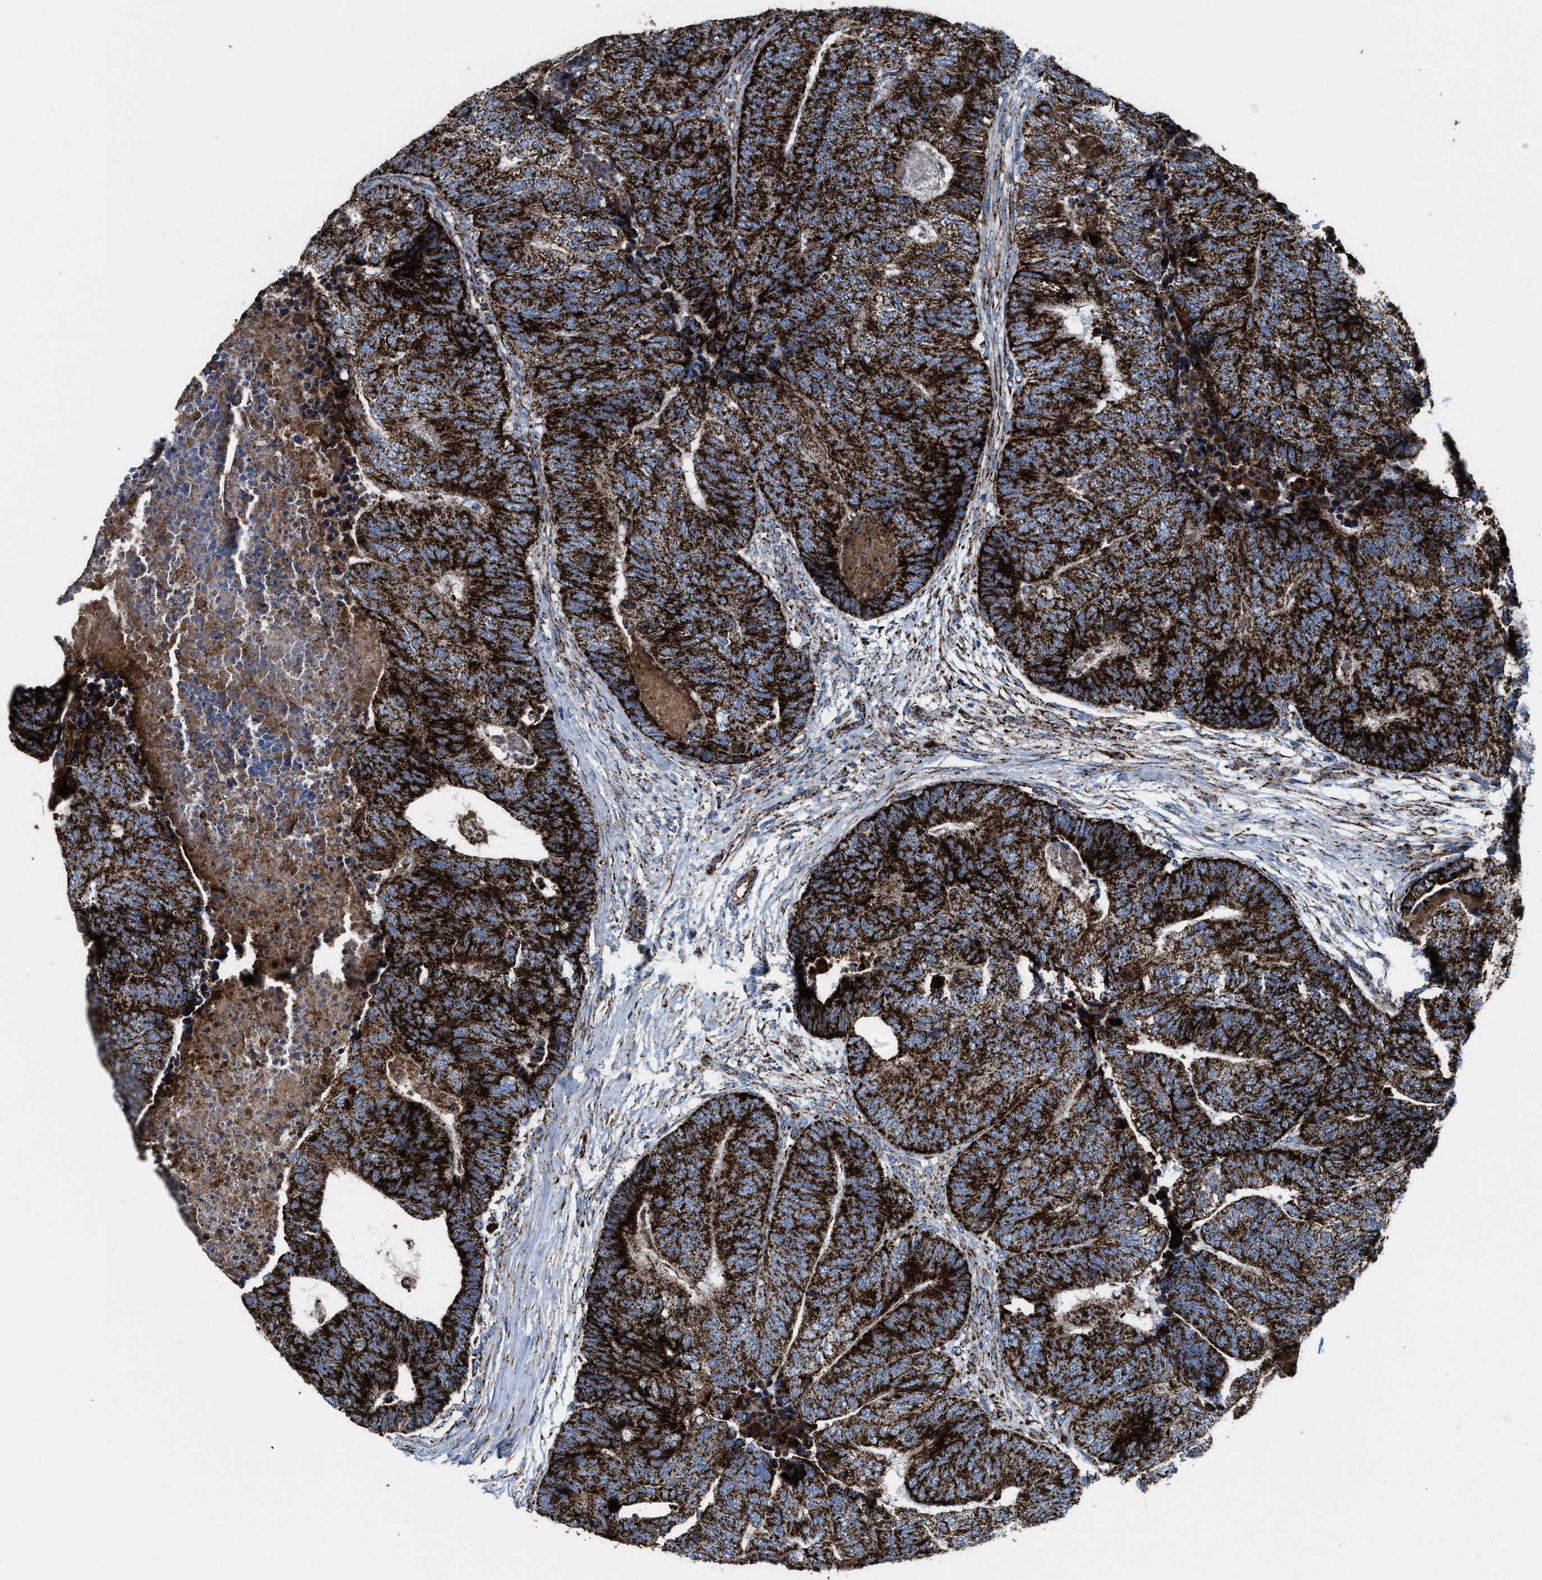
{"staining": {"intensity": "strong", "quantity": ">75%", "location": "cytoplasmic/membranous"}, "tissue": "colorectal cancer", "cell_type": "Tumor cells", "image_type": "cancer", "snomed": [{"axis": "morphology", "description": "Adenocarcinoma, NOS"}, {"axis": "topography", "description": "Colon"}], "caption": "High-power microscopy captured an IHC micrograph of colorectal cancer (adenocarcinoma), revealing strong cytoplasmic/membranous staining in about >75% of tumor cells. The protein of interest is stained brown, and the nuclei are stained in blue (DAB (3,3'-diaminobenzidine) IHC with brightfield microscopy, high magnification).", "gene": "ALDH1B1", "patient": {"sex": "female", "age": 67}}